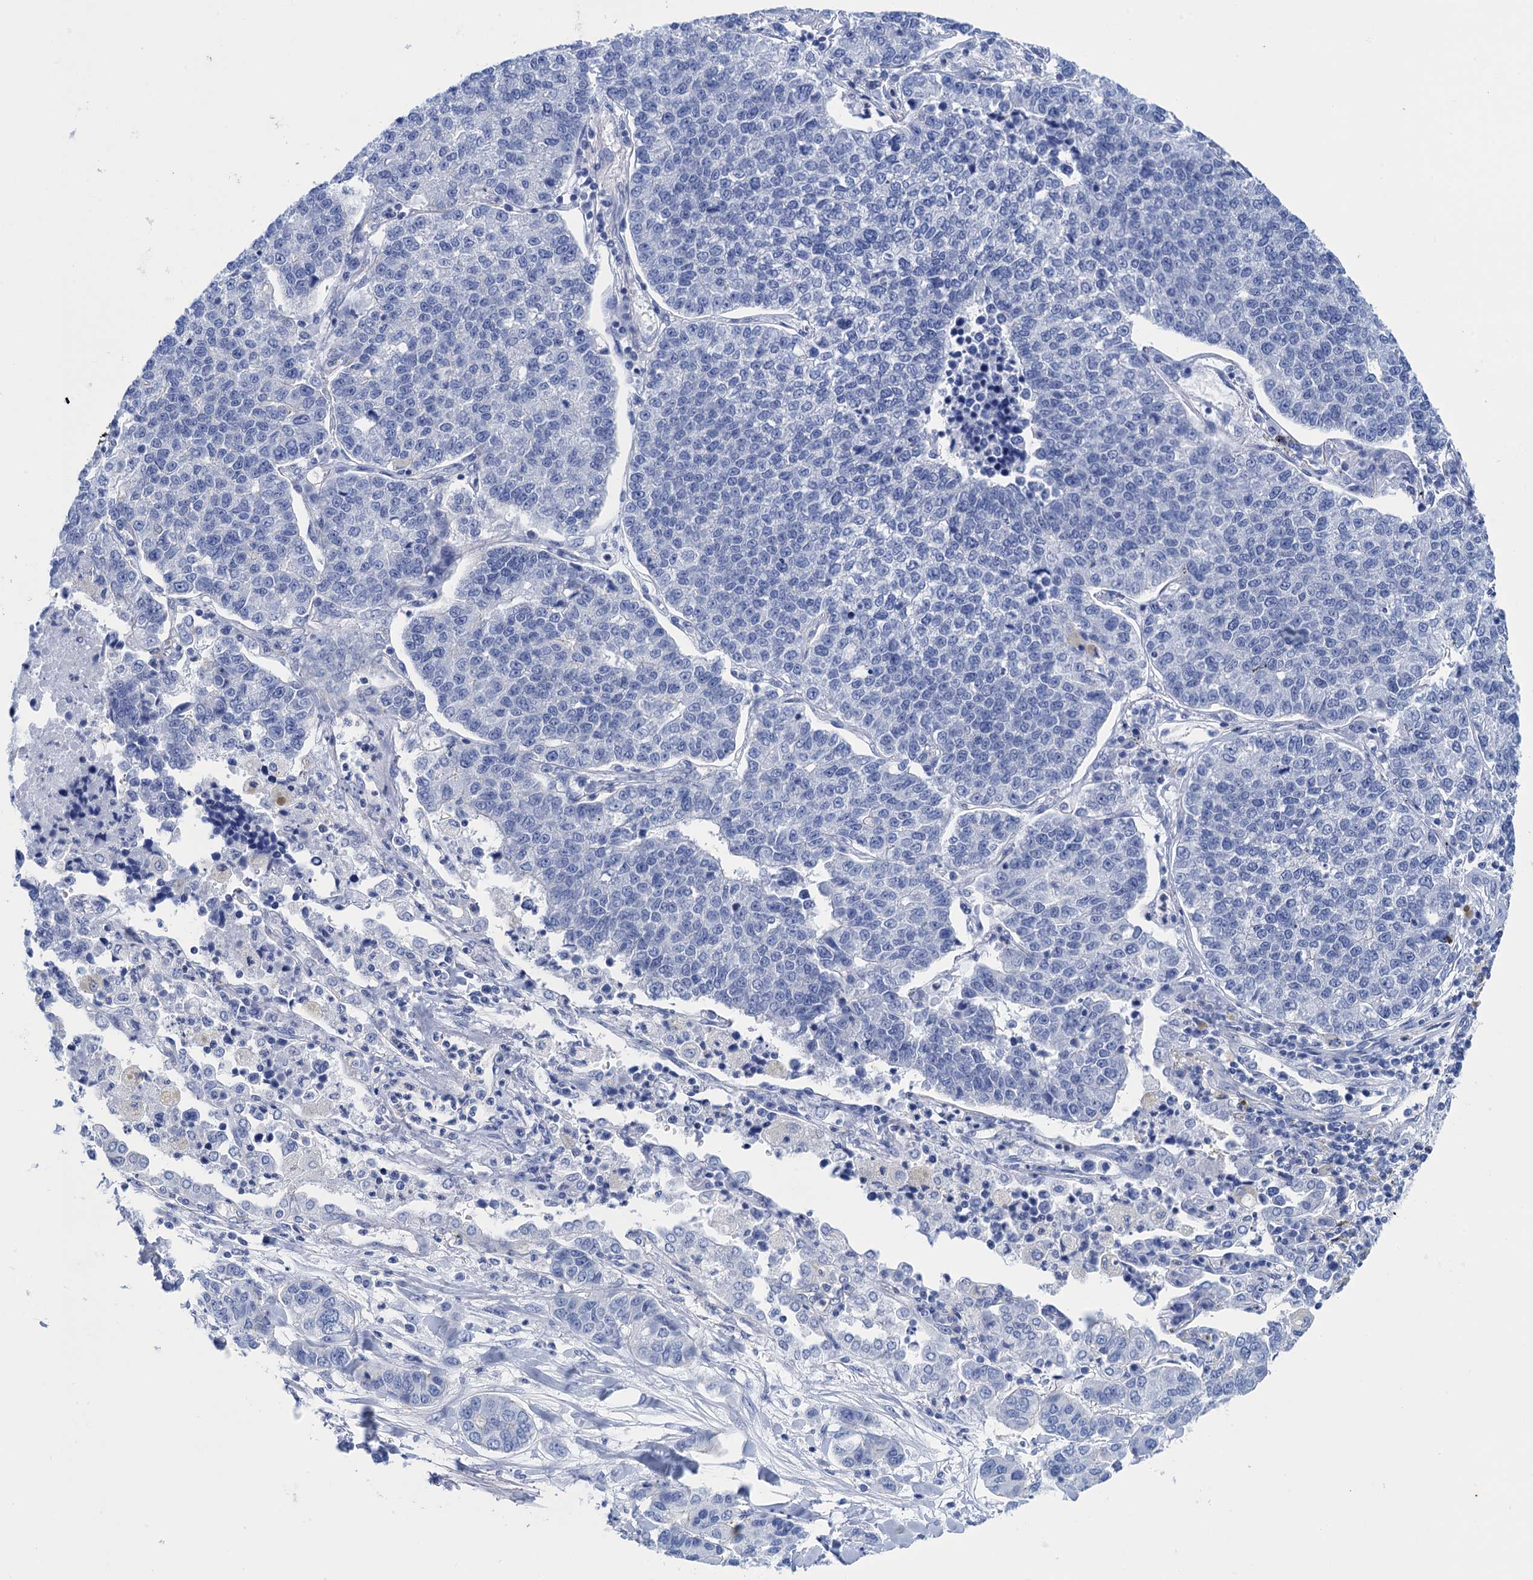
{"staining": {"intensity": "negative", "quantity": "none", "location": "none"}, "tissue": "lung cancer", "cell_type": "Tumor cells", "image_type": "cancer", "snomed": [{"axis": "morphology", "description": "Adenocarcinoma, NOS"}, {"axis": "topography", "description": "Lung"}], "caption": "A micrograph of lung cancer (adenocarcinoma) stained for a protein exhibits no brown staining in tumor cells.", "gene": "CALML5", "patient": {"sex": "male", "age": 49}}